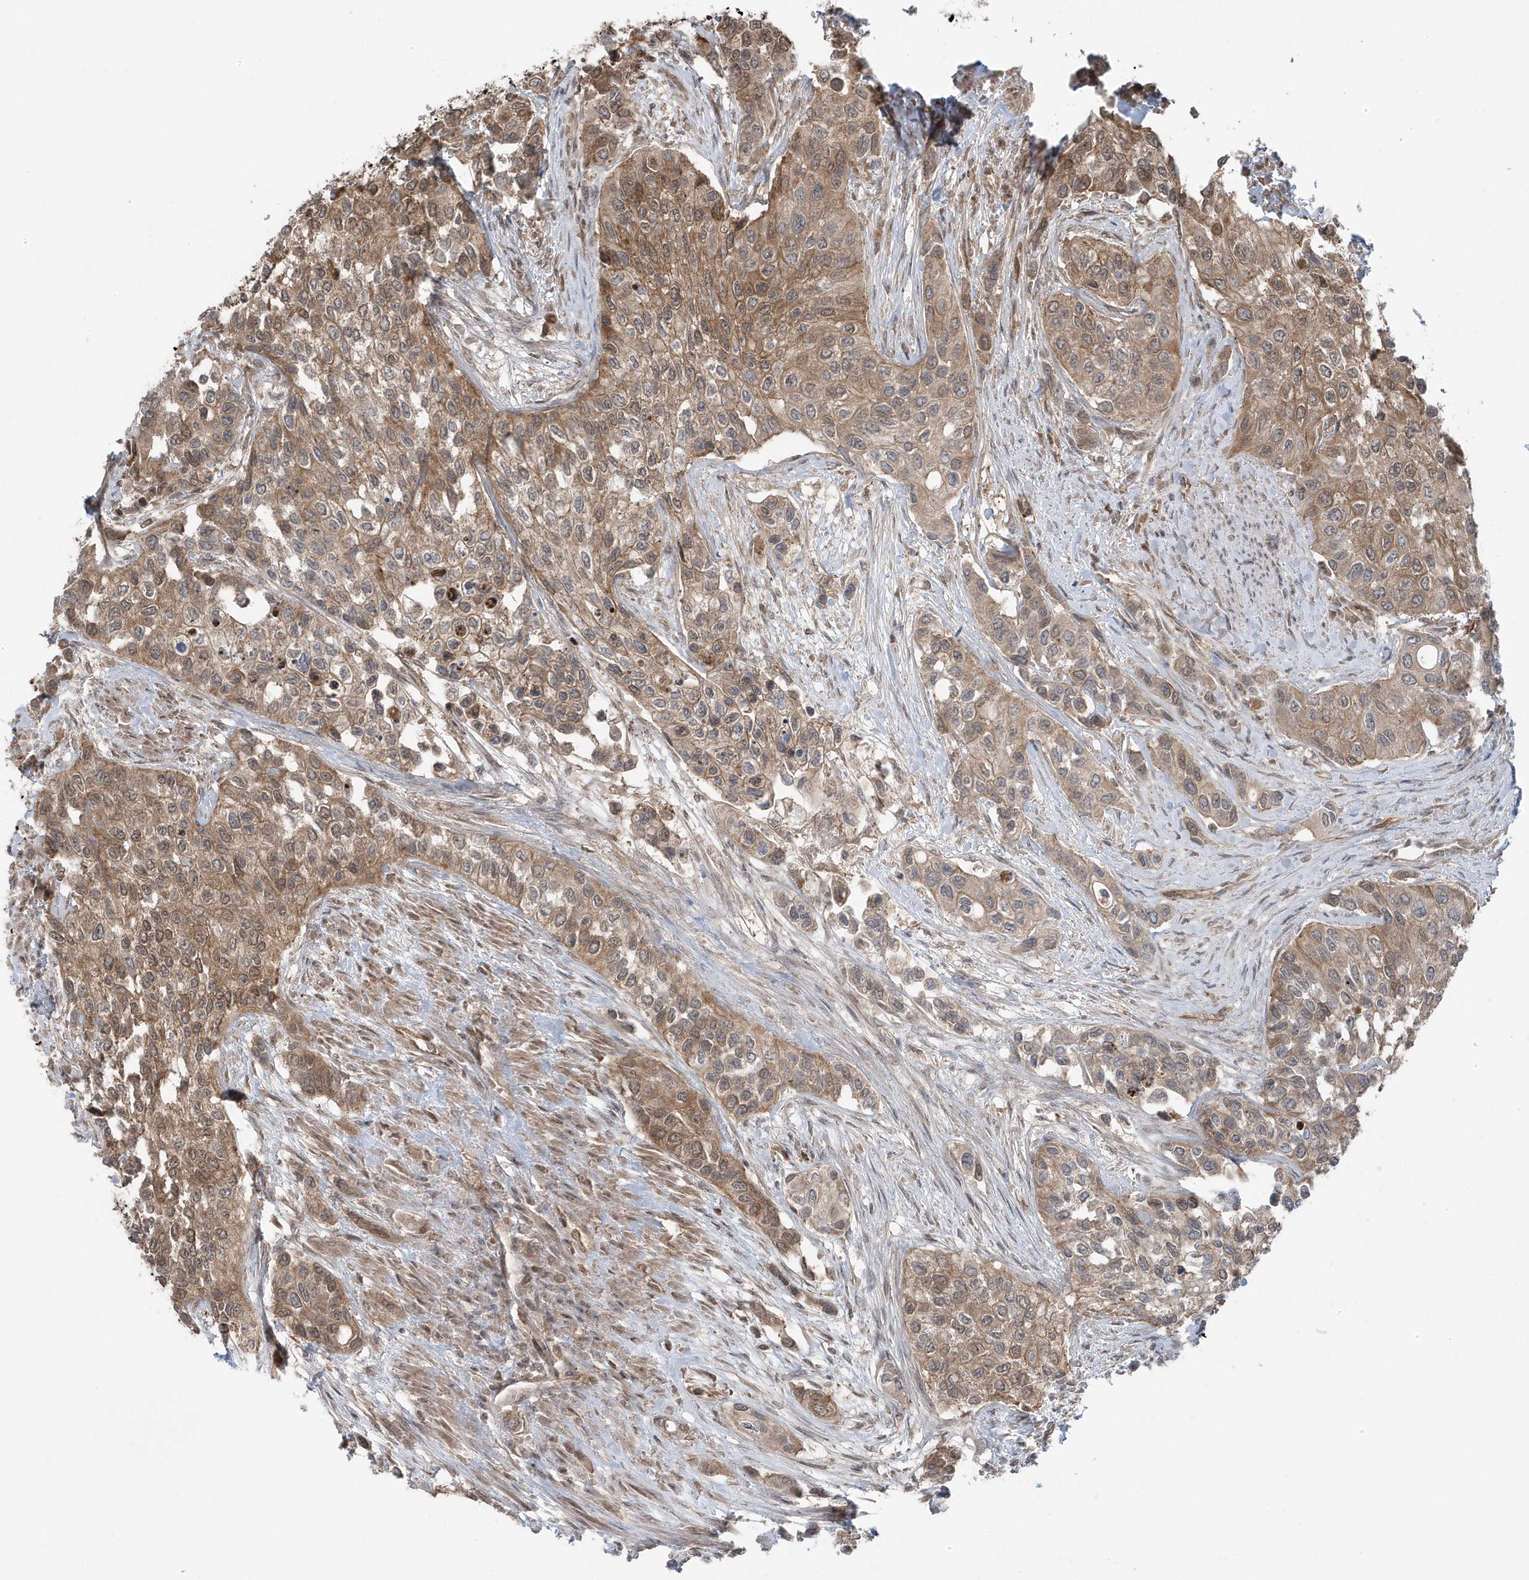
{"staining": {"intensity": "moderate", "quantity": ">75%", "location": "cytoplasmic/membranous"}, "tissue": "urothelial cancer", "cell_type": "Tumor cells", "image_type": "cancer", "snomed": [{"axis": "morphology", "description": "Normal tissue, NOS"}, {"axis": "morphology", "description": "Urothelial carcinoma, High grade"}, {"axis": "topography", "description": "Vascular tissue"}, {"axis": "topography", "description": "Urinary bladder"}], "caption": "Immunohistochemical staining of urothelial cancer demonstrates medium levels of moderate cytoplasmic/membranous protein expression in approximately >75% of tumor cells.", "gene": "MAPK1IP1L", "patient": {"sex": "female", "age": 56}}